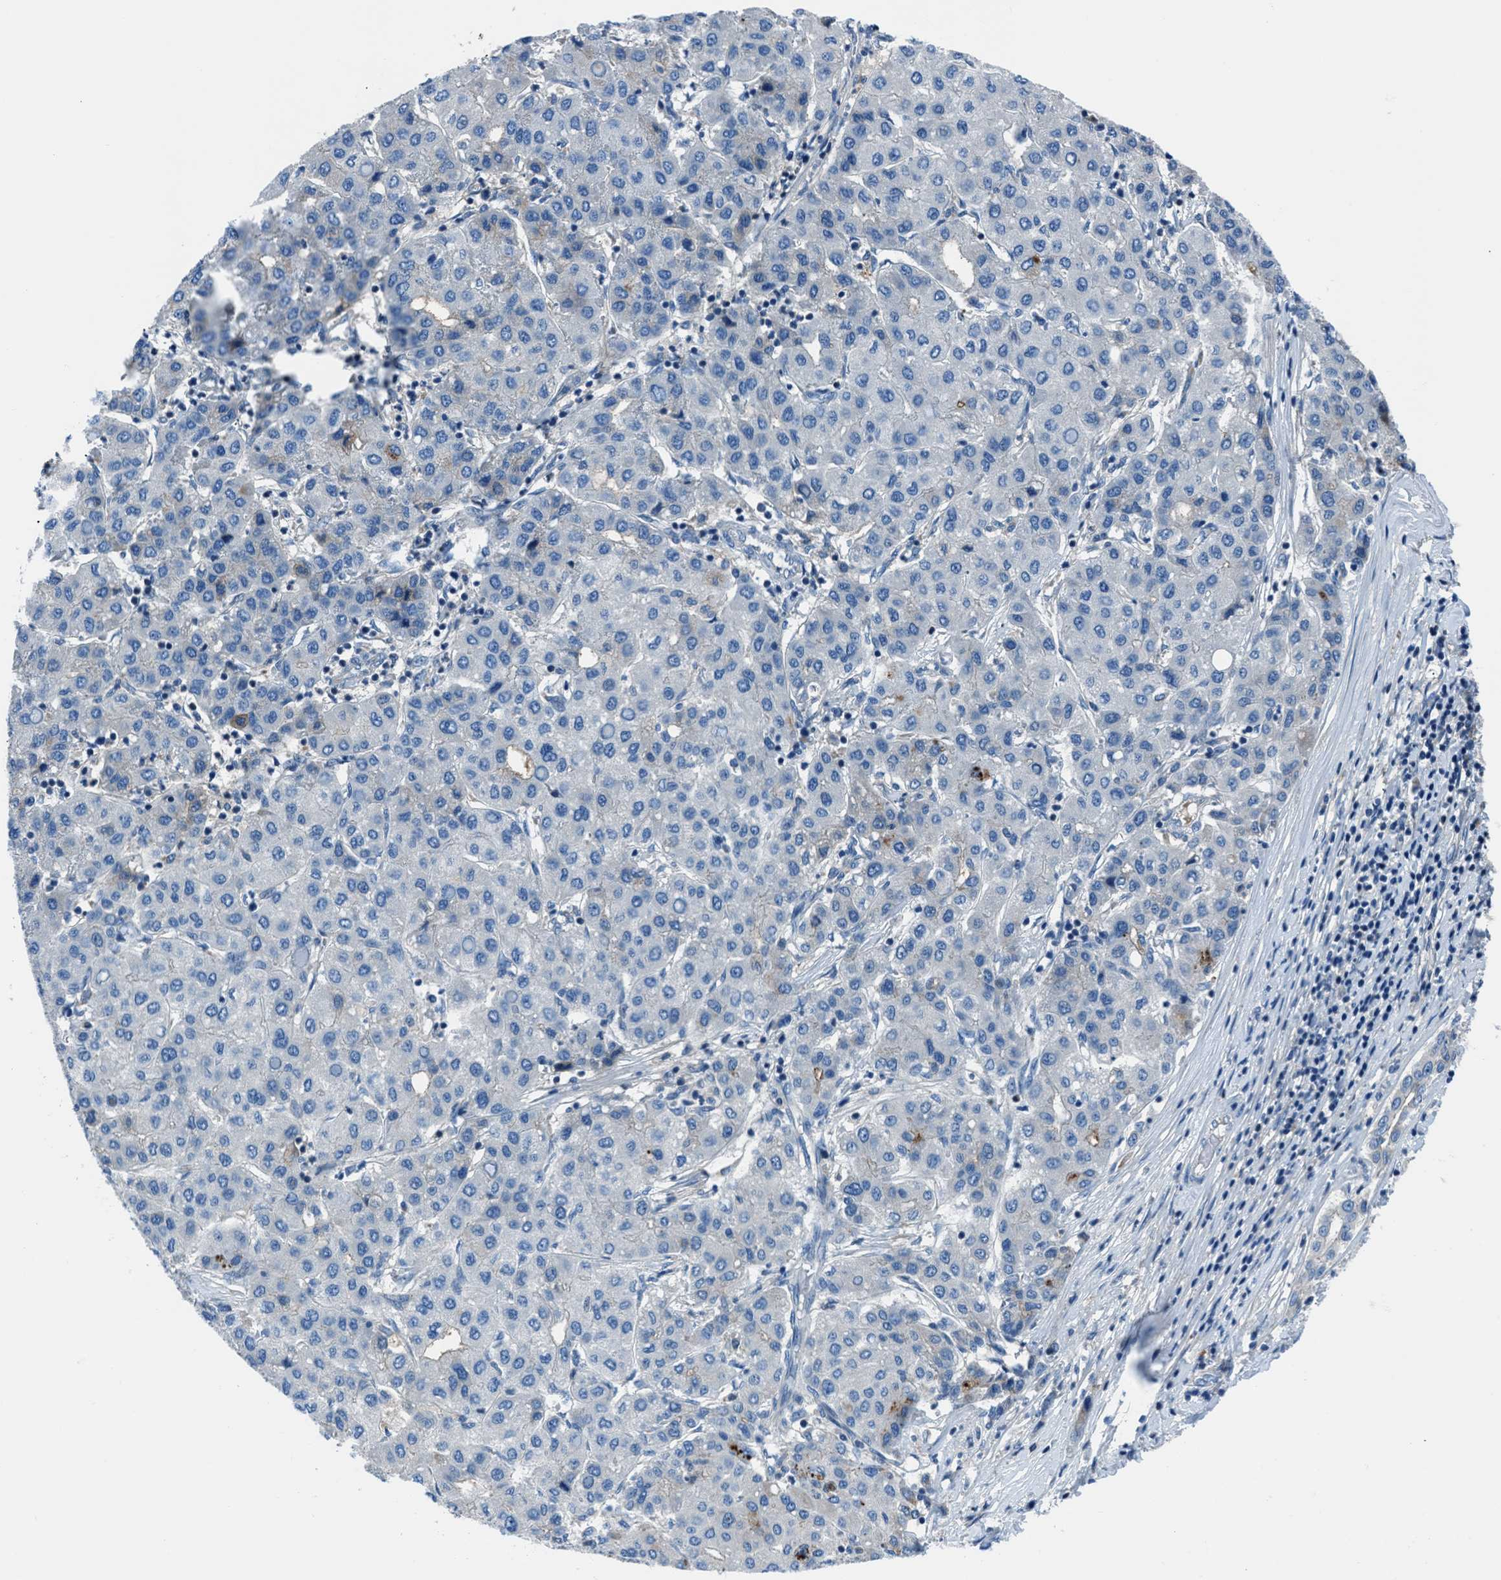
{"staining": {"intensity": "negative", "quantity": "none", "location": "none"}, "tissue": "liver cancer", "cell_type": "Tumor cells", "image_type": "cancer", "snomed": [{"axis": "morphology", "description": "Carcinoma, Hepatocellular, NOS"}, {"axis": "topography", "description": "Liver"}], "caption": "Immunohistochemical staining of liver cancer (hepatocellular carcinoma) shows no significant staining in tumor cells.", "gene": "SLC38A6", "patient": {"sex": "male", "age": 65}}